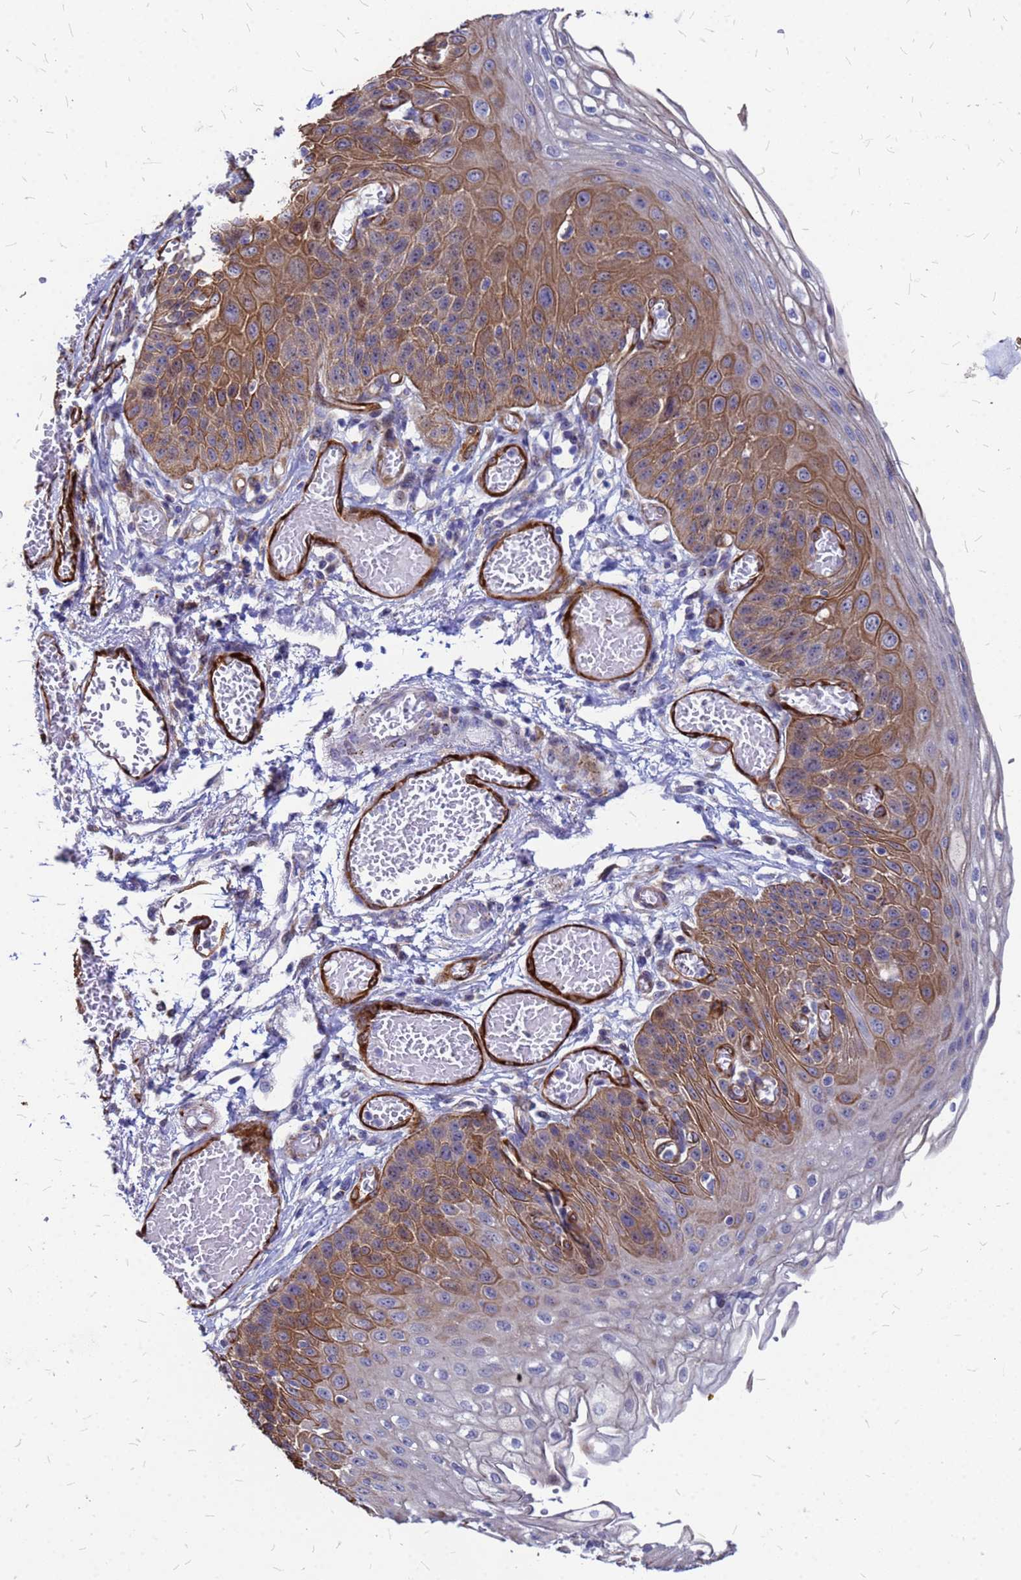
{"staining": {"intensity": "moderate", "quantity": "25%-75%", "location": "cytoplasmic/membranous"}, "tissue": "esophagus", "cell_type": "Squamous epithelial cells", "image_type": "normal", "snomed": [{"axis": "morphology", "description": "Normal tissue, NOS"}, {"axis": "topography", "description": "Esophagus"}], "caption": "Protein staining shows moderate cytoplasmic/membranous staining in about 25%-75% of squamous epithelial cells in benign esophagus.", "gene": "NOSTRIN", "patient": {"sex": "male", "age": 81}}